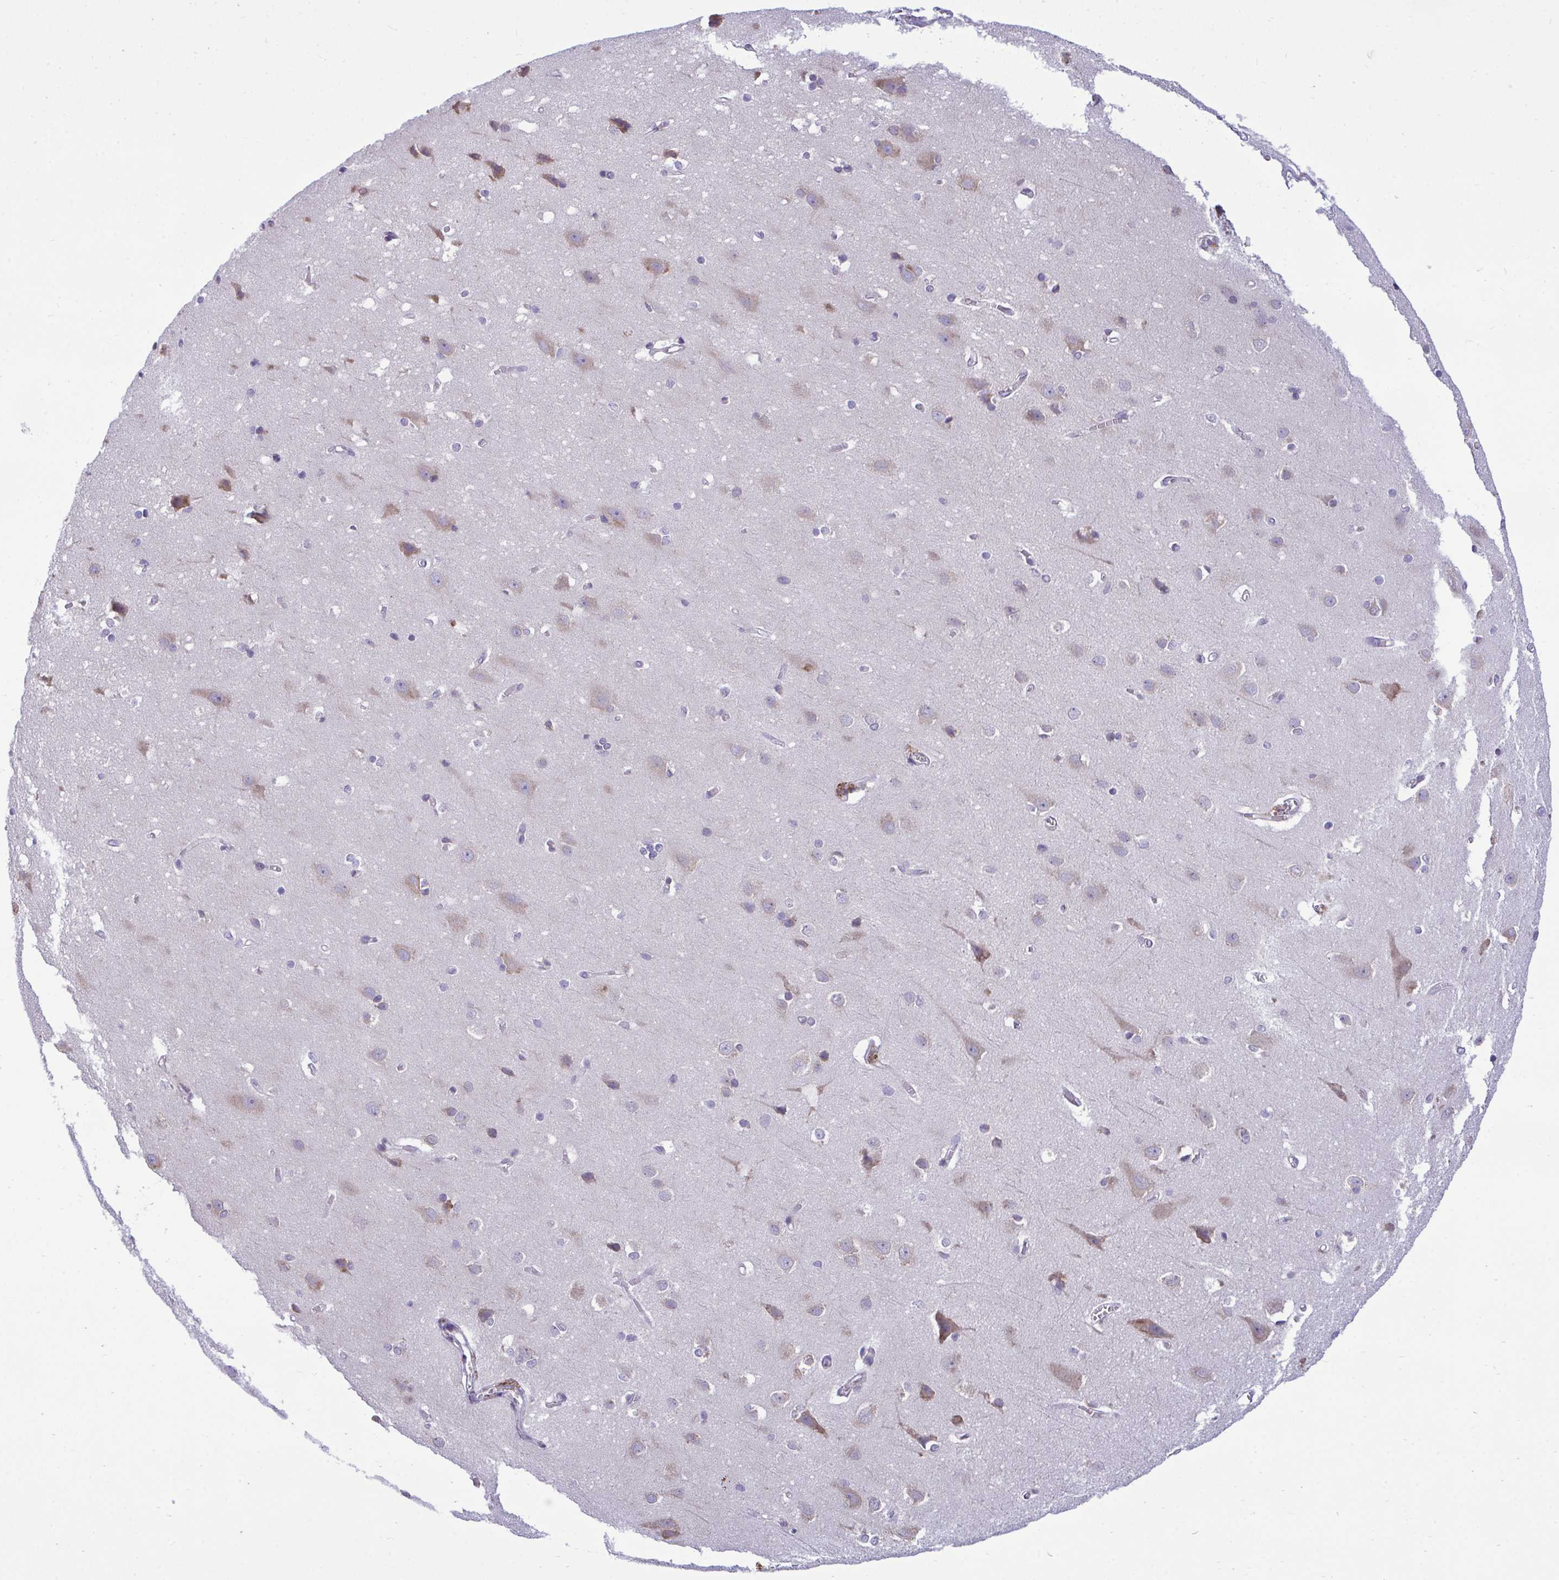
{"staining": {"intensity": "negative", "quantity": "none", "location": "none"}, "tissue": "cerebral cortex", "cell_type": "Endothelial cells", "image_type": "normal", "snomed": [{"axis": "morphology", "description": "Normal tissue, NOS"}, {"axis": "topography", "description": "Cerebral cortex"}], "caption": "Immunohistochemistry micrograph of unremarkable cerebral cortex stained for a protein (brown), which demonstrates no positivity in endothelial cells.", "gene": "PIGK", "patient": {"sex": "male", "age": 37}}